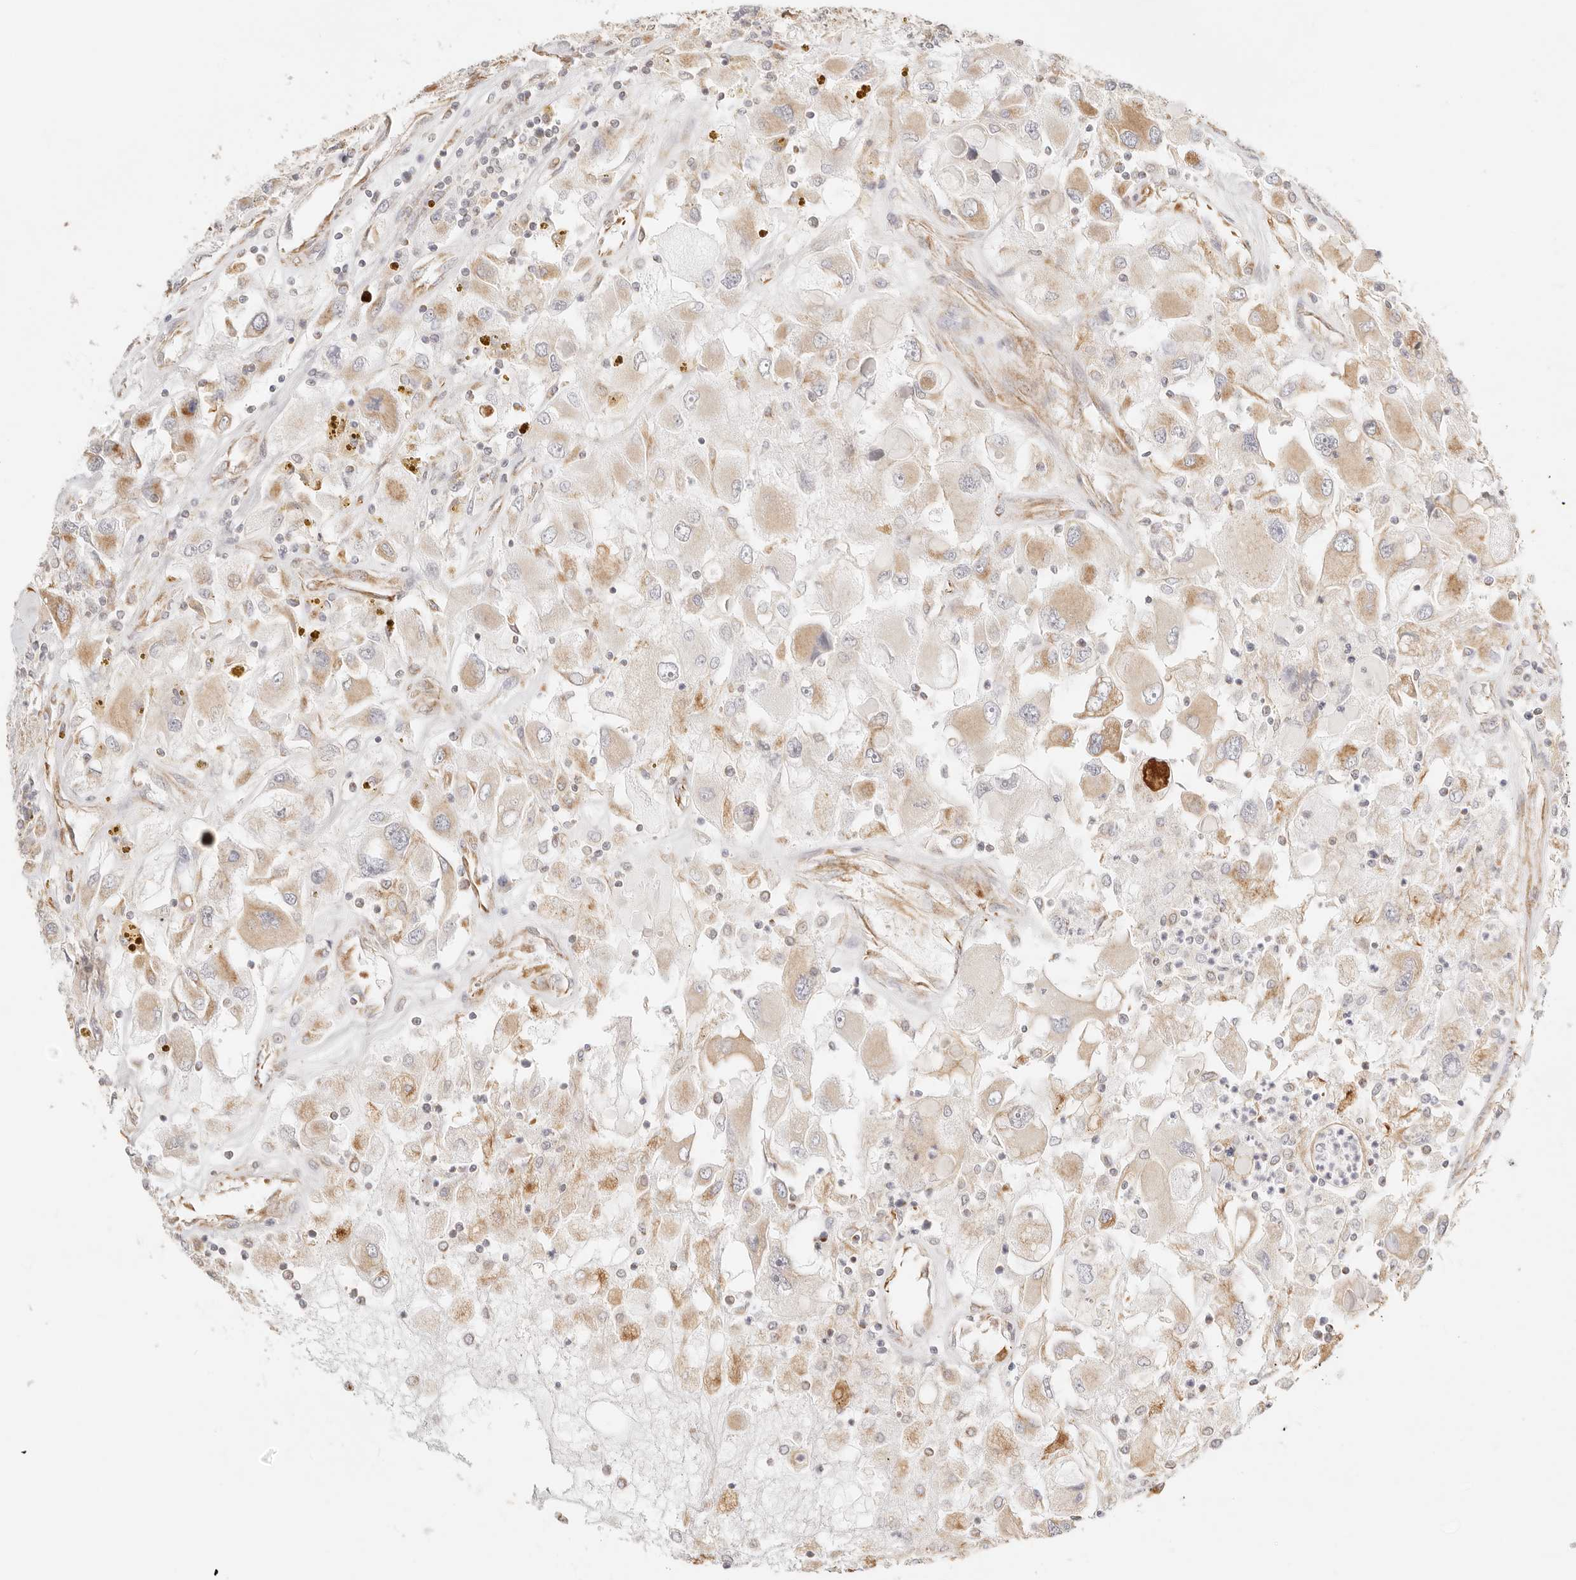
{"staining": {"intensity": "moderate", "quantity": "<25%", "location": "cytoplasmic/membranous"}, "tissue": "renal cancer", "cell_type": "Tumor cells", "image_type": "cancer", "snomed": [{"axis": "morphology", "description": "Adenocarcinoma, NOS"}, {"axis": "topography", "description": "Kidney"}], "caption": "The photomicrograph displays immunohistochemical staining of renal adenocarcinoma. There is moderate cytoplasmic/membranous positivity is present in about <25% of tumor cells.", "gene": "ZC3H11A", "patient": {"sex": "female", "age": 52}}